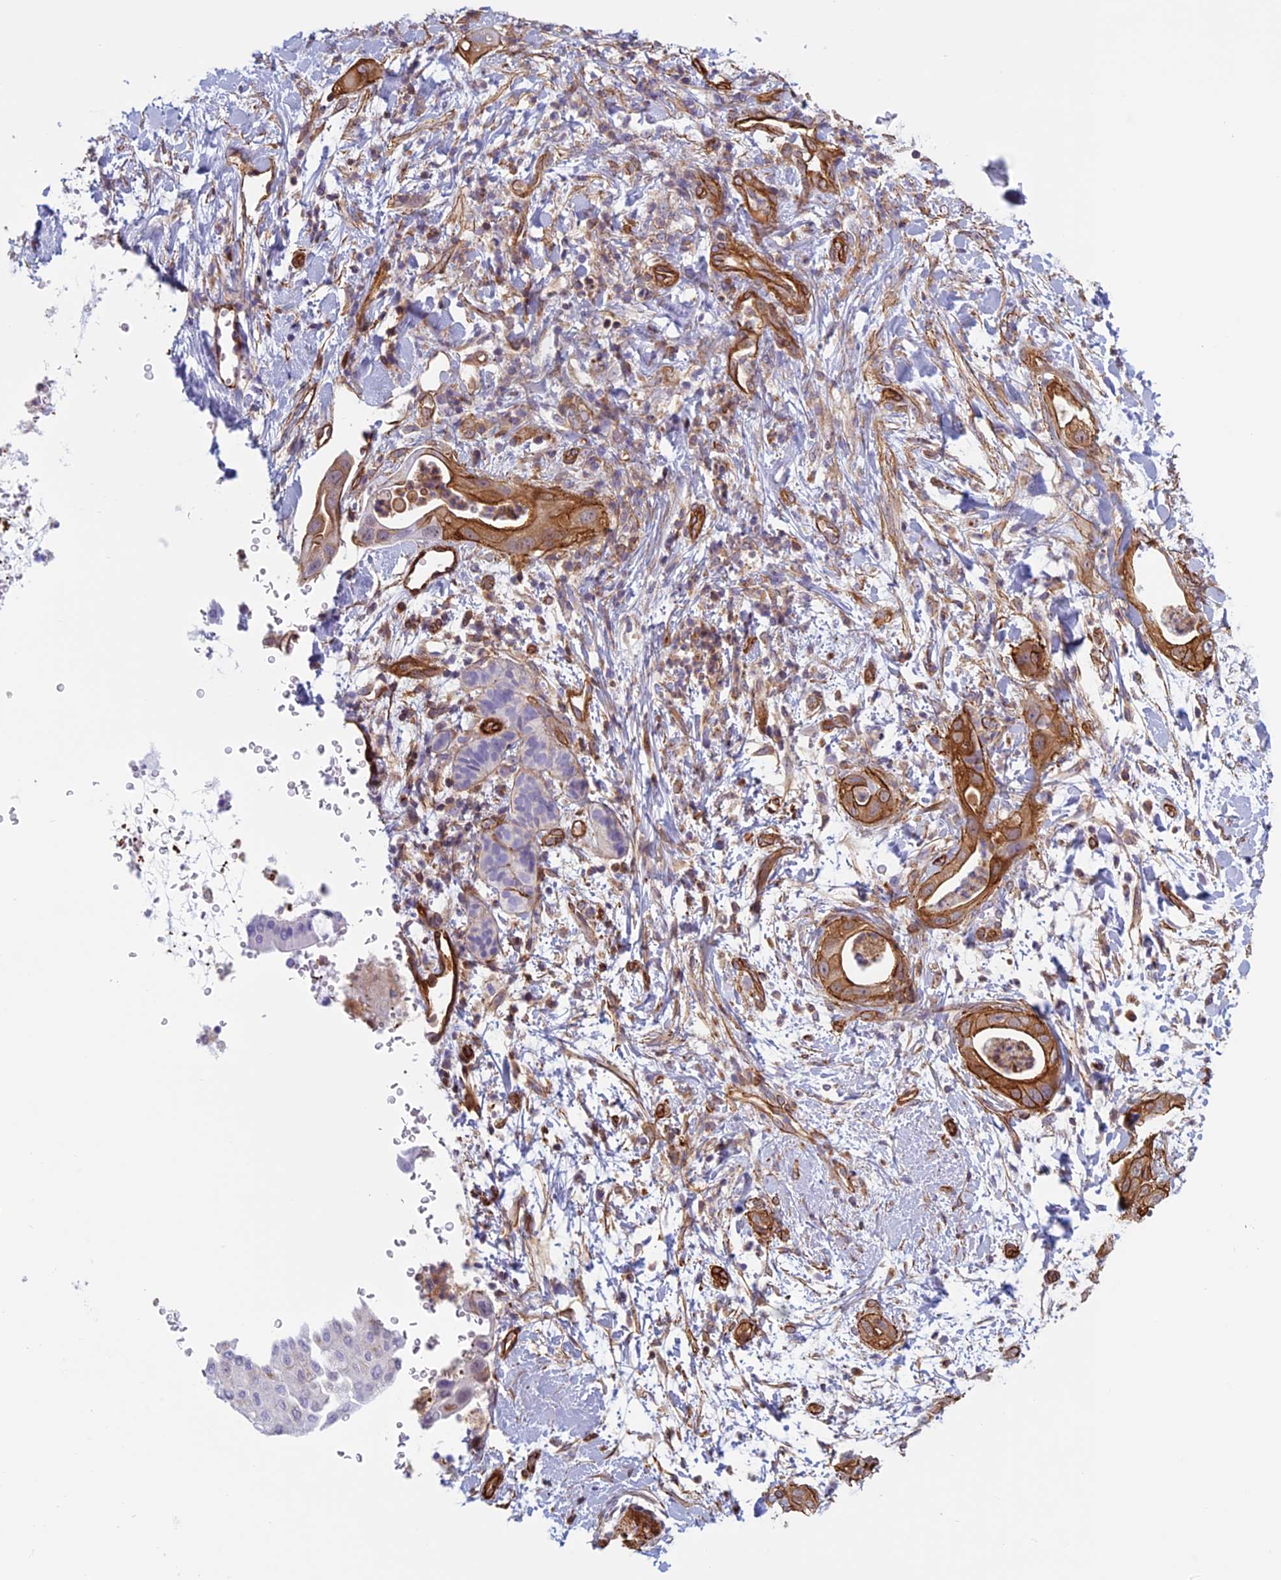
{"staining": {"intensity": "strong", "quantity": ">75%", "location": "cytoplasmic/membranous"}, "tissue": "pancreatic cancer", "cell_type": "Tumor cells", "image_type": "cancer", "snomed": [{"axis": "morphology", "description": "Adenocarcinoma, NOS"}, {"axis": "topography", "description": "Pancreas"}], "caption": "About >75% of tumor cells in pancreatic cancer (adenocarcinoma) exhibit strong cytoplasmic/membranous protein staining as visualized by brown immunohistochemical staining.", "gene": "ANGPTL2", "patient": {"sex": "female", "age": 78}}